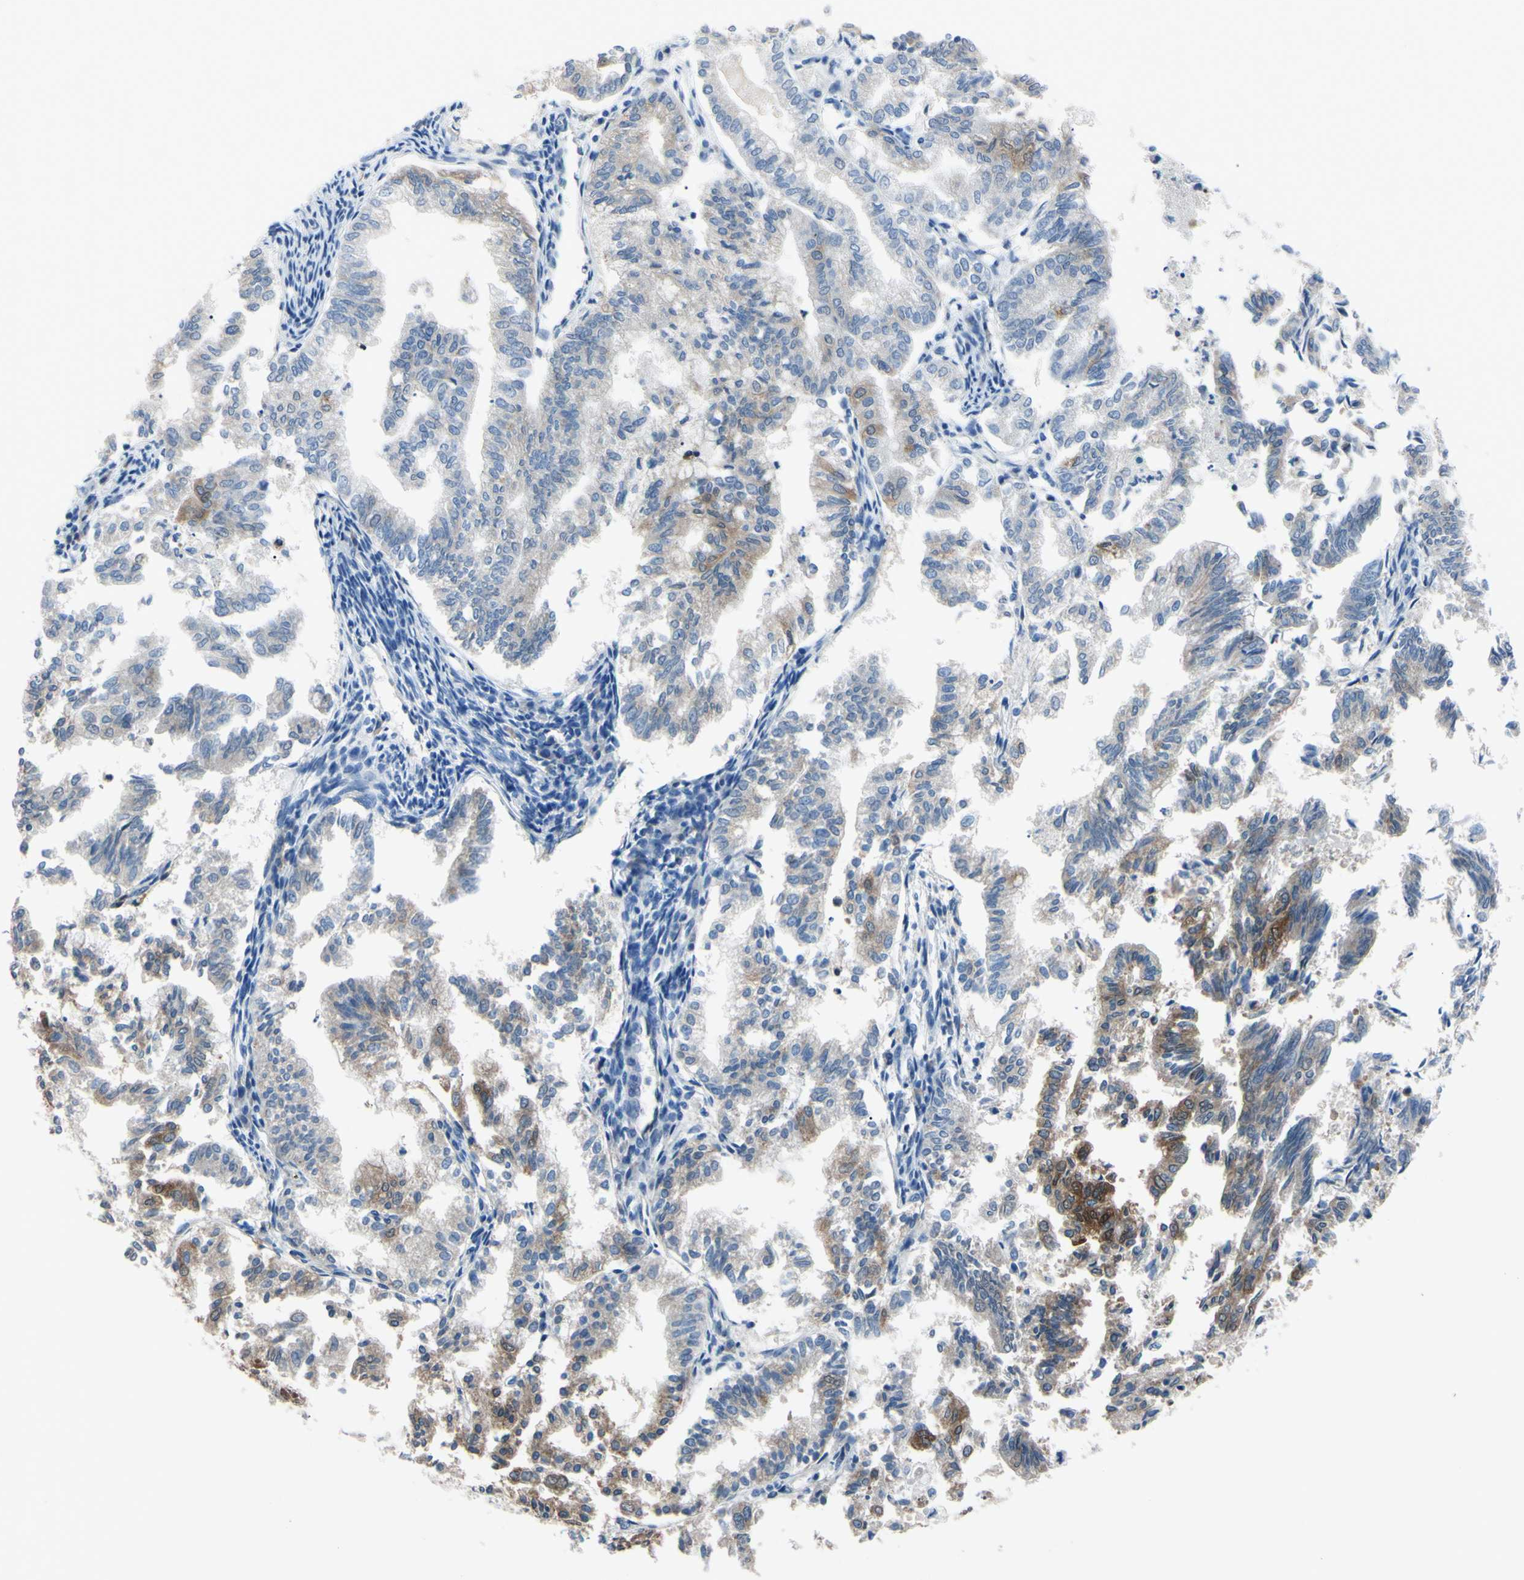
{"staining": {"intensity": "moderate", "quantity": "25%-75%", "location": "cytoplasmic/membranous,nuclear"}, "tissue": "endometrial cancer", "cell_type": "Tumor cells", "image_type": "cancer", "snomed": [{"axis": "morphology", "description": "Necrosis, NOS"}, {"axis": "morphology", "description": "Adenocarcinoma, NOS"}, {"axis": "topography", "description": "Endometrium"}], "caption": "Immunohistochemical staining of human endometrial cancer demonstrates medium levels of moderate cytoplasmic/membranous and nuclear staining in approximately 25%-75% of tumor cells.", "gene": "NOL3", "patient": {"sex": "female", "age": 79}}